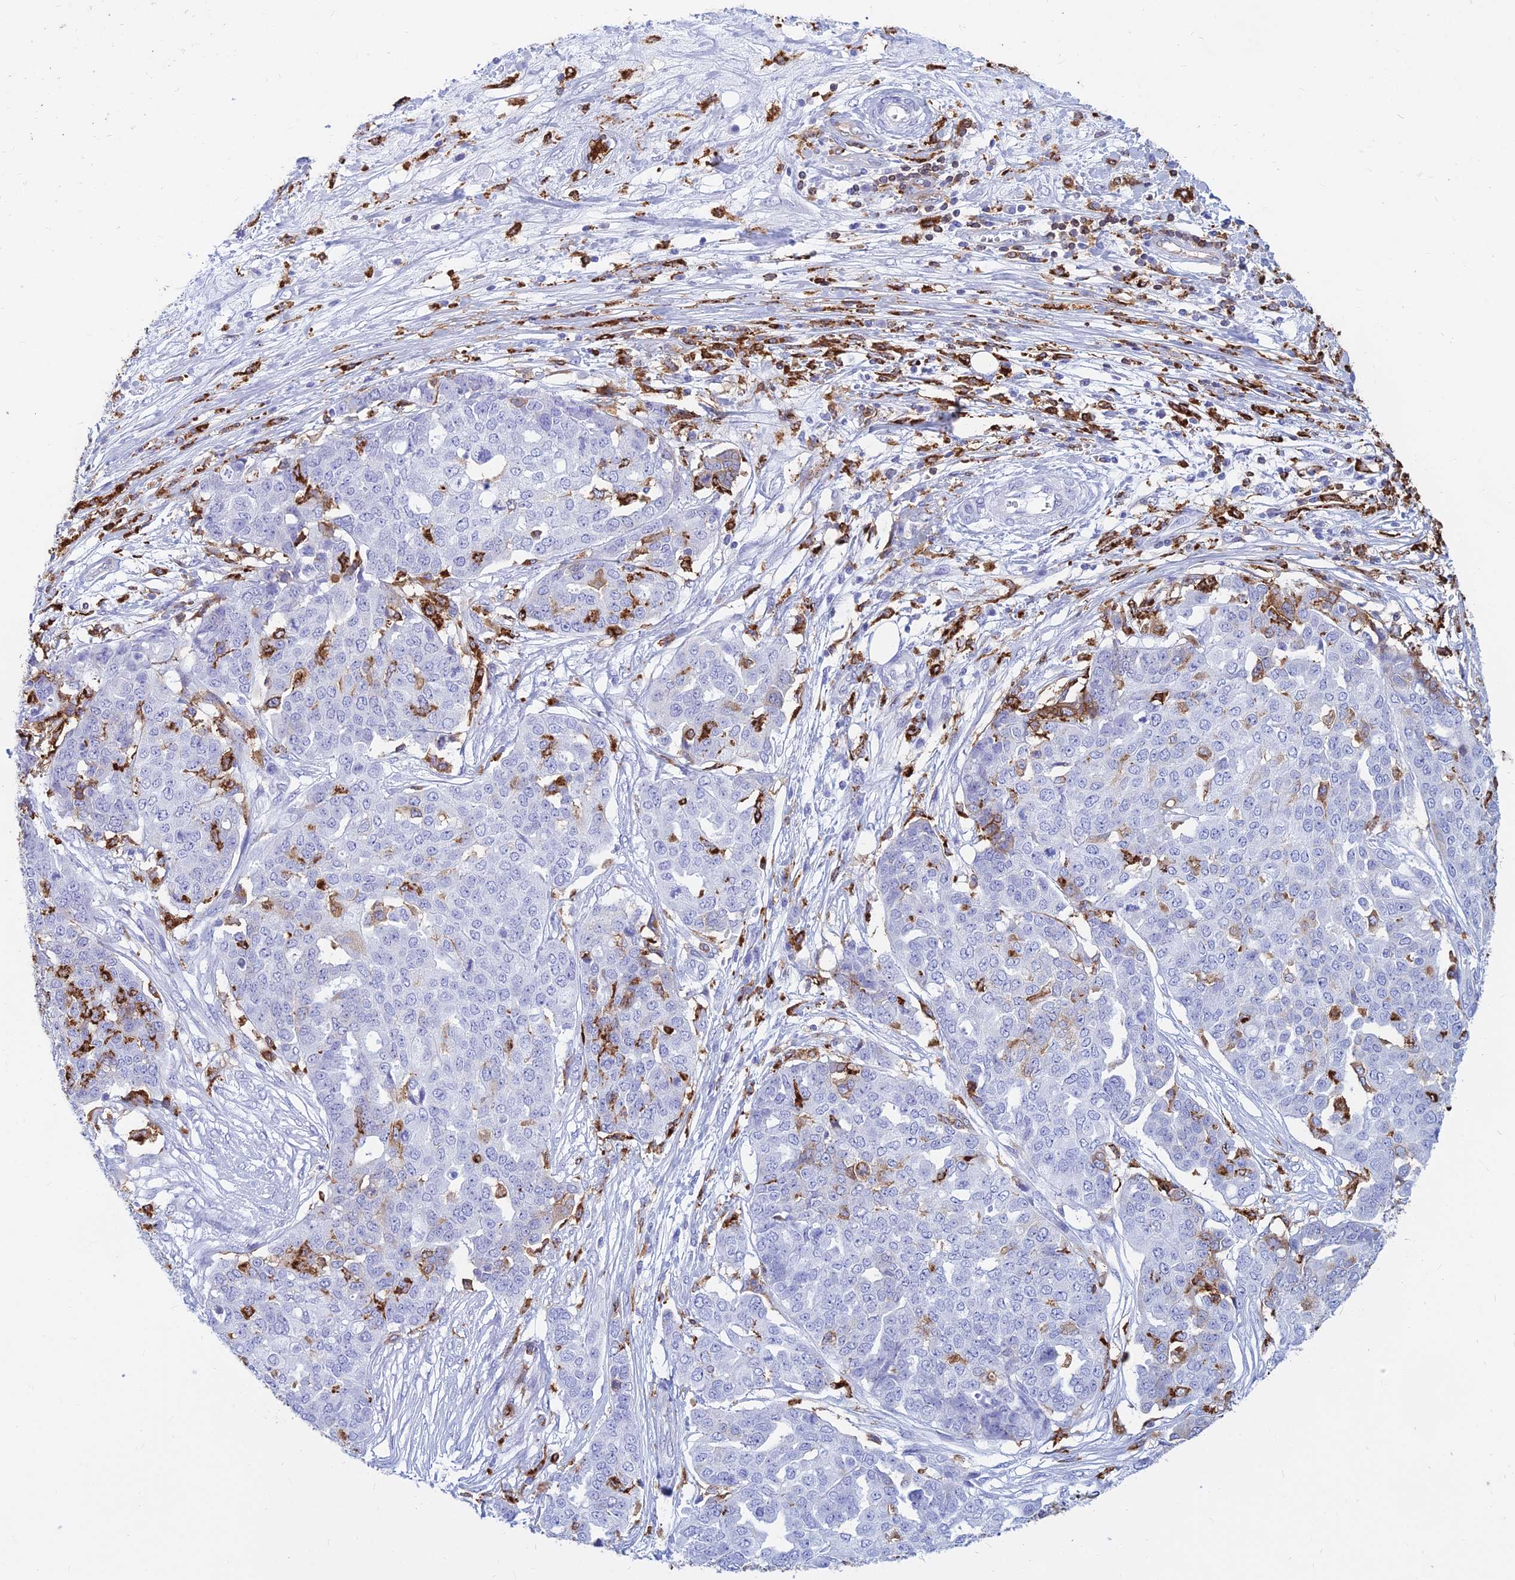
{"staining": {"intensity": "moderate", "quantity": "<25%", "location": "cytoplasmic/membranous"}, "tissue": "ovarian cancer", "cell_type": "Tumor cells", "image_type": "cancer", "snomed": [{"axis": "morphology", "description": "Cystadenocarcinoma, serous, NOS"}, {"axis": "topography", "description": "Soft tissue"}, {"axis": "topography", "description": "Ovary"}], "caption": "This image shows IHC staining of ovarian serous cystadenocarcinoma, with low moderate cytoplasmic/membranous positivity in approximately <25% of tumor cells.", "gene": "HLA-DRB1", "patient": {"sex": "female", "age": 57}}